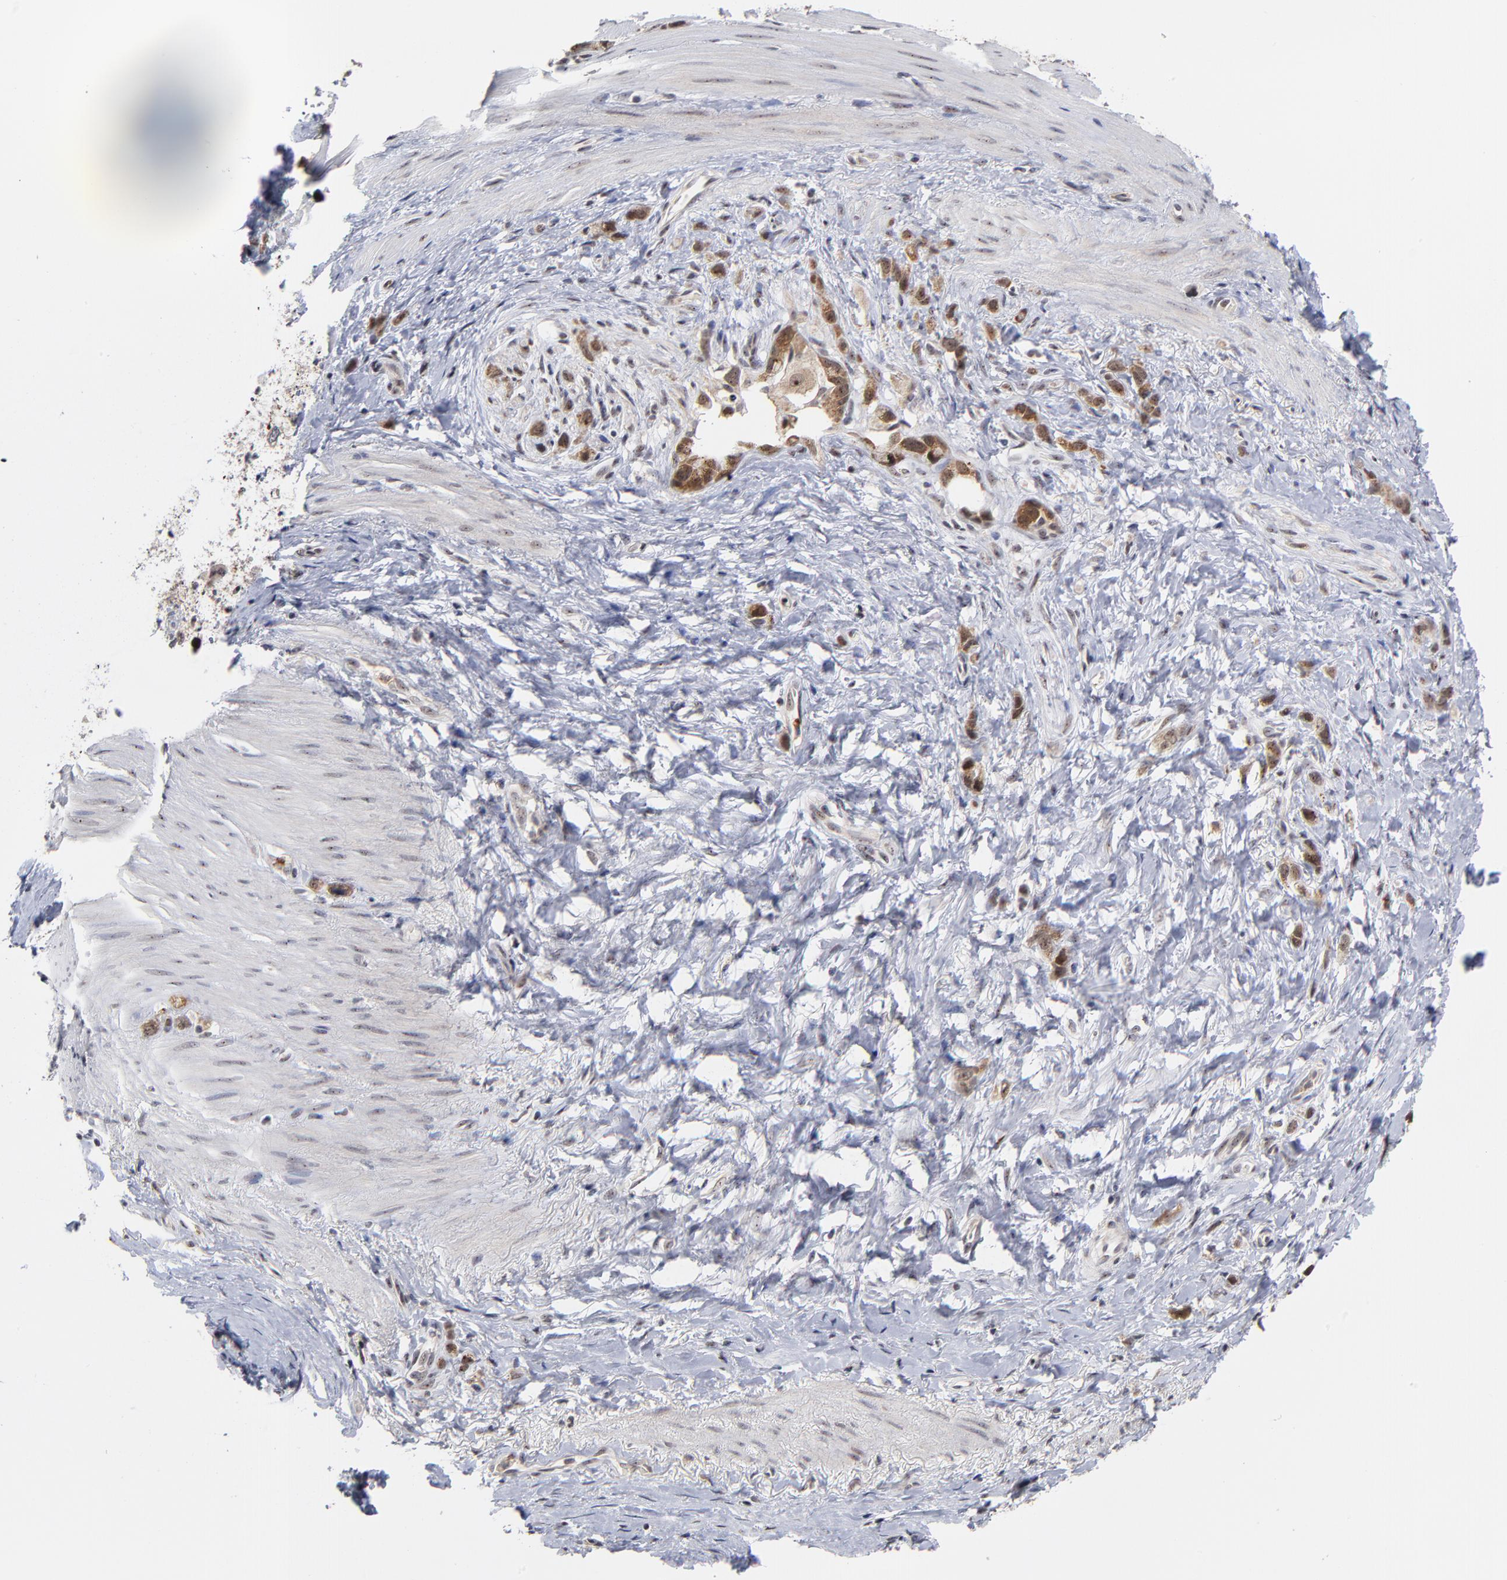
{"staining": {"intensity": "weak", "quantity": ">75%", "location": "cytoplasmic/membranous,nuclear"}, "tissue": "stomach cancer", "cell_type": "Tumor cells", "image_type": "cancer", "snomed": [{"axis": "morphology", "description": "Normal tissue, NOS"}, {"axis": "morphology", "description": "Adenocarcinoma, NOS"}, {"axis": "morphology", "description": "Adenocarcinoma, High grade"}, {"axis": "topography", "description": "Stomach, upper"}, {"axis": "topography", "description": "Stomach"}], "caption": "A high-resolution histopathology image shows IHC staining of stomach cancer (adenocarcinoma), which displays weak cytoplasmic/membranous and nuclear expression in about >75% of tumor cells.", "gene": "ZNF419", "patient": {"sex": "female", "age": 65}}